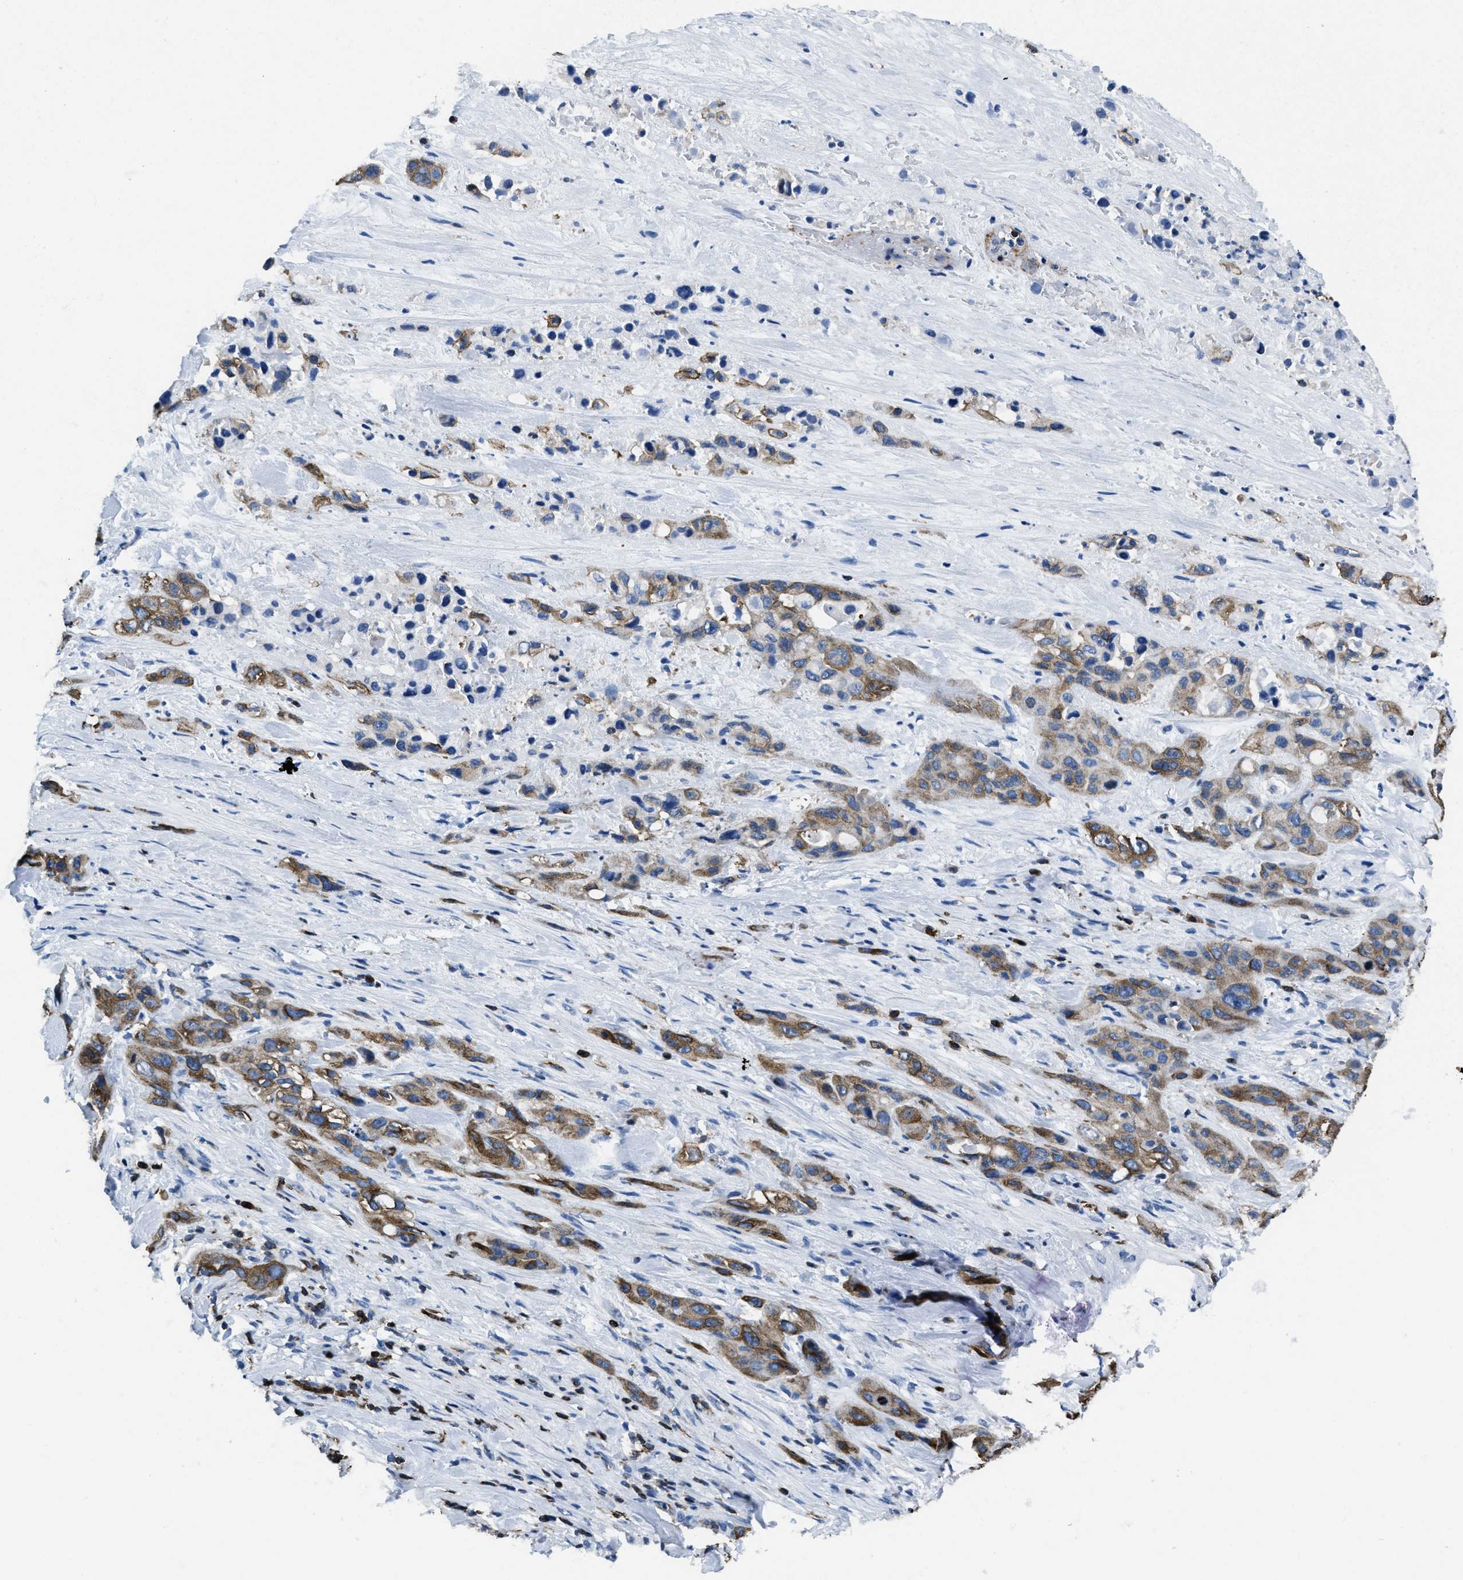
{"staining": {"intensity": "moderate", "quantity": ">75%", "location": "cytoplasmic/membranous"}, "tissue": "pancreatic cancer", "cell_type": "Tumor cells", "image_type": "cancer", "snomed": [{"axis": "morphology", "description": "Adenocarcinoma, NOS"}, {"axis": "topography", "description": "Pancreas"}], "caption": "Pancreatic adenocarcinoma stained with IHC reveals moderate cytoplasmic/membranous positivity in about >75% of tumor cells.", "gene": "ITGA3", "patient": {"sex": "male", "age": 53}}